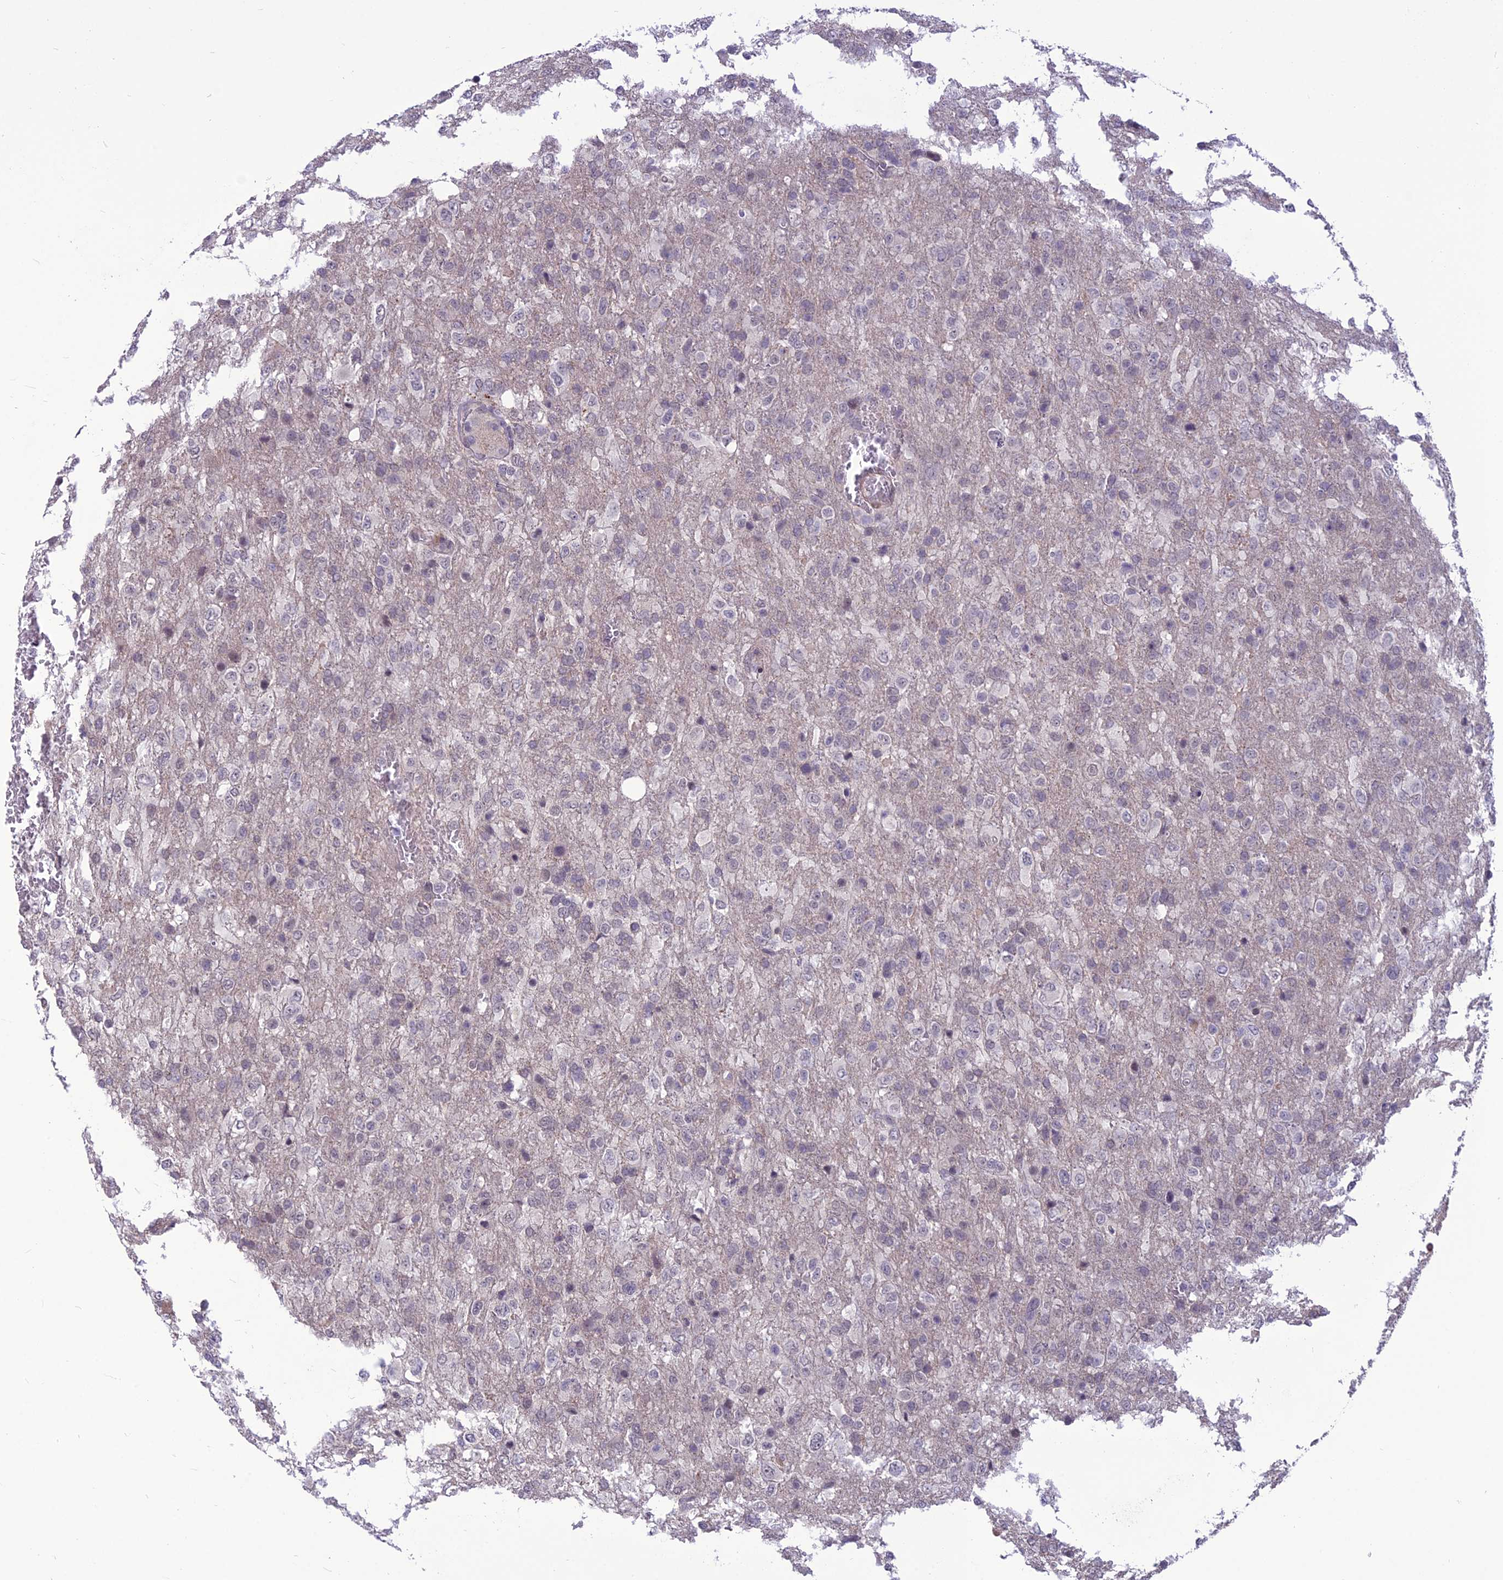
{"staining": {"intensity": "negative", "quantity": "none", "location": "none"}, "tissue": "glioma", "cell_type": "Tumor cells", "image_type": "cancer", "snomed": [{"axis": "morphology", "description": "Glioma, malignant, High grade"}, {"axis": "topography", "description": "Brain"}], "caption": "Tumor cells show no significant expression in glioma.", "gene": "FBRS", "patient": {"sex": "female", "age": 74}}